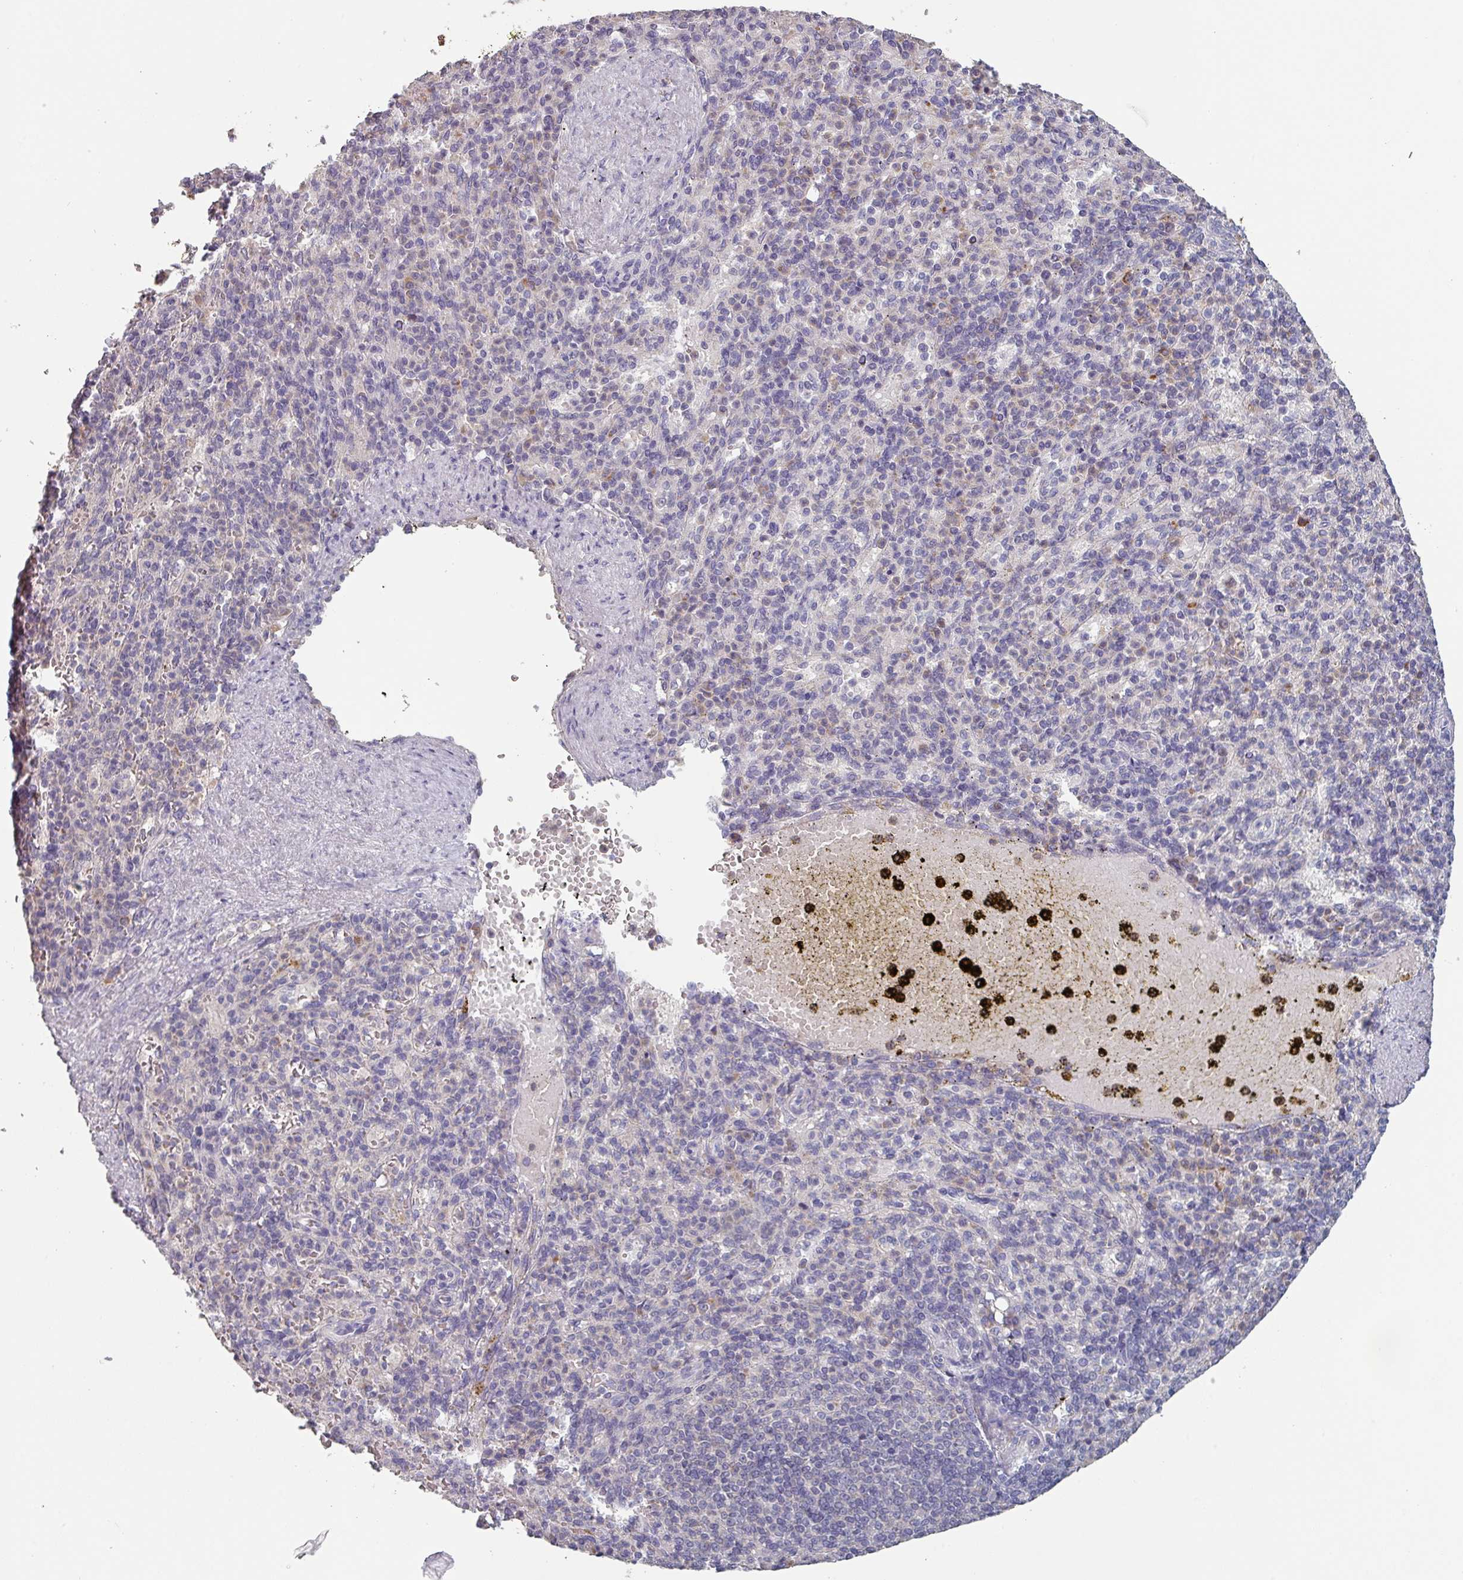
{"staining": {"intensity": "negative", "quantity": "none", "location": "none"}, "tissue": "spleen", "cell_type": "Cells in red pulp", "image_type": "normal", "snomed": [{"axis": "morphology", "description": "Normal tissue, NOS"}, {"axis": "topography", "description": "Spleen"}], "caption": "DAB (3,3'-diaminobenzidine) immunohistochemical staining of normal spleen exhibits no significant expression in cells in red pulp. (Brightfield microscopy of DAB (3,3'-diaminobenzidine) IHC at high magnification).", "gene": "PRAMEF7", "patient": {"sex": "female", "age": 74}}